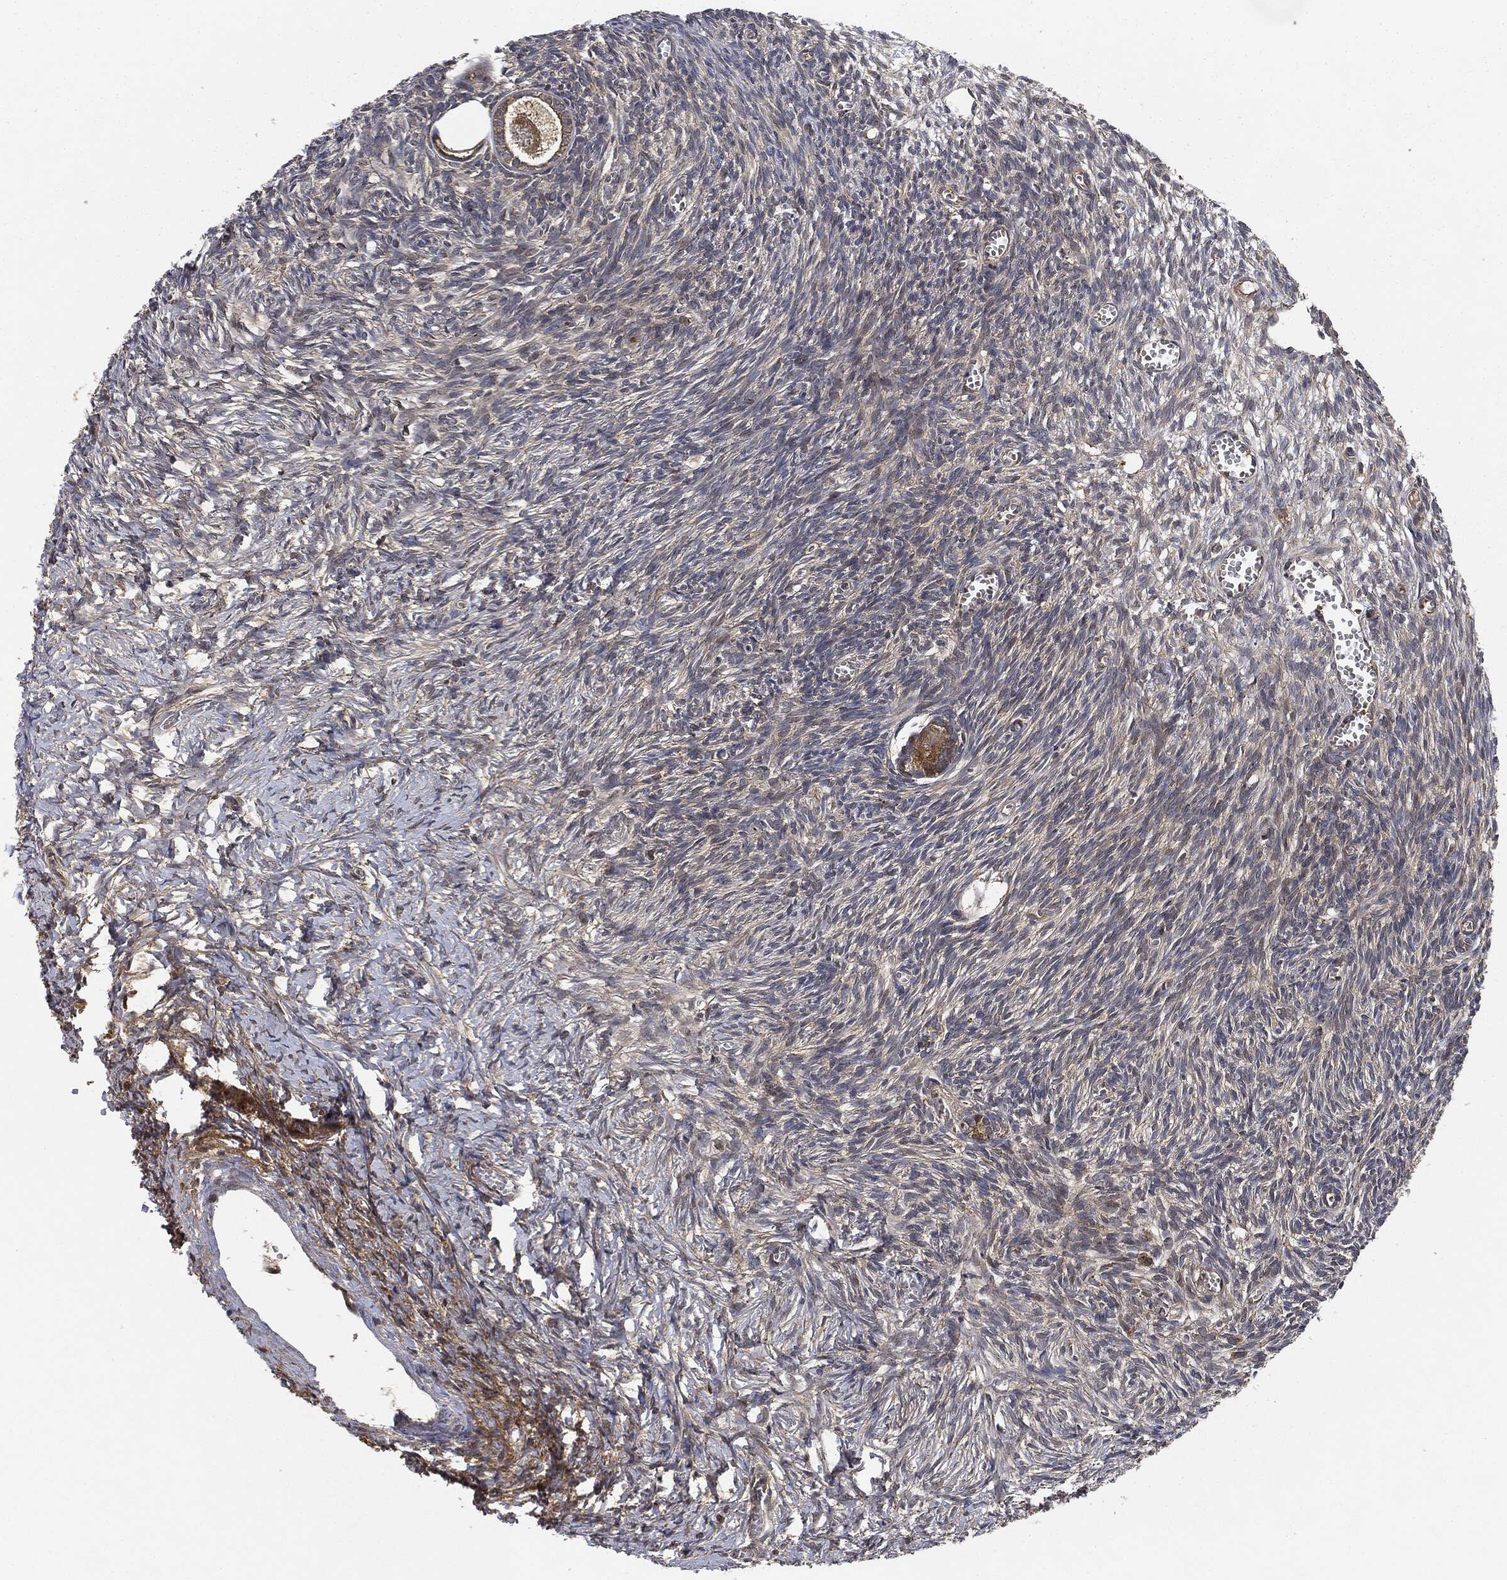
{"staining": {"intensity": "moderate", "quantity": ">75%", "location": "cytoplasmic/membranous"}, "tissue": "ovary", "cell_type": "Follicle cells", "image_type": "normal", "snomed": [{"axis": "morphology", "description": "Normal tissue, NOS"}, {"axis": "topography", "description": "Ovary"}], "caption": "Immunohistochemistry (IHC) of unremarkable human ovary demonstrates medium levels of moderate cytoplasmic/membranous positivity in about >75% of follicle cells. (Stains: DAB in brown, nuclei in blue, Microscopy: brightfield microscopy at high magnification).", "gene": "MLST8", "patient": {"sex": "female", "age": 43}}